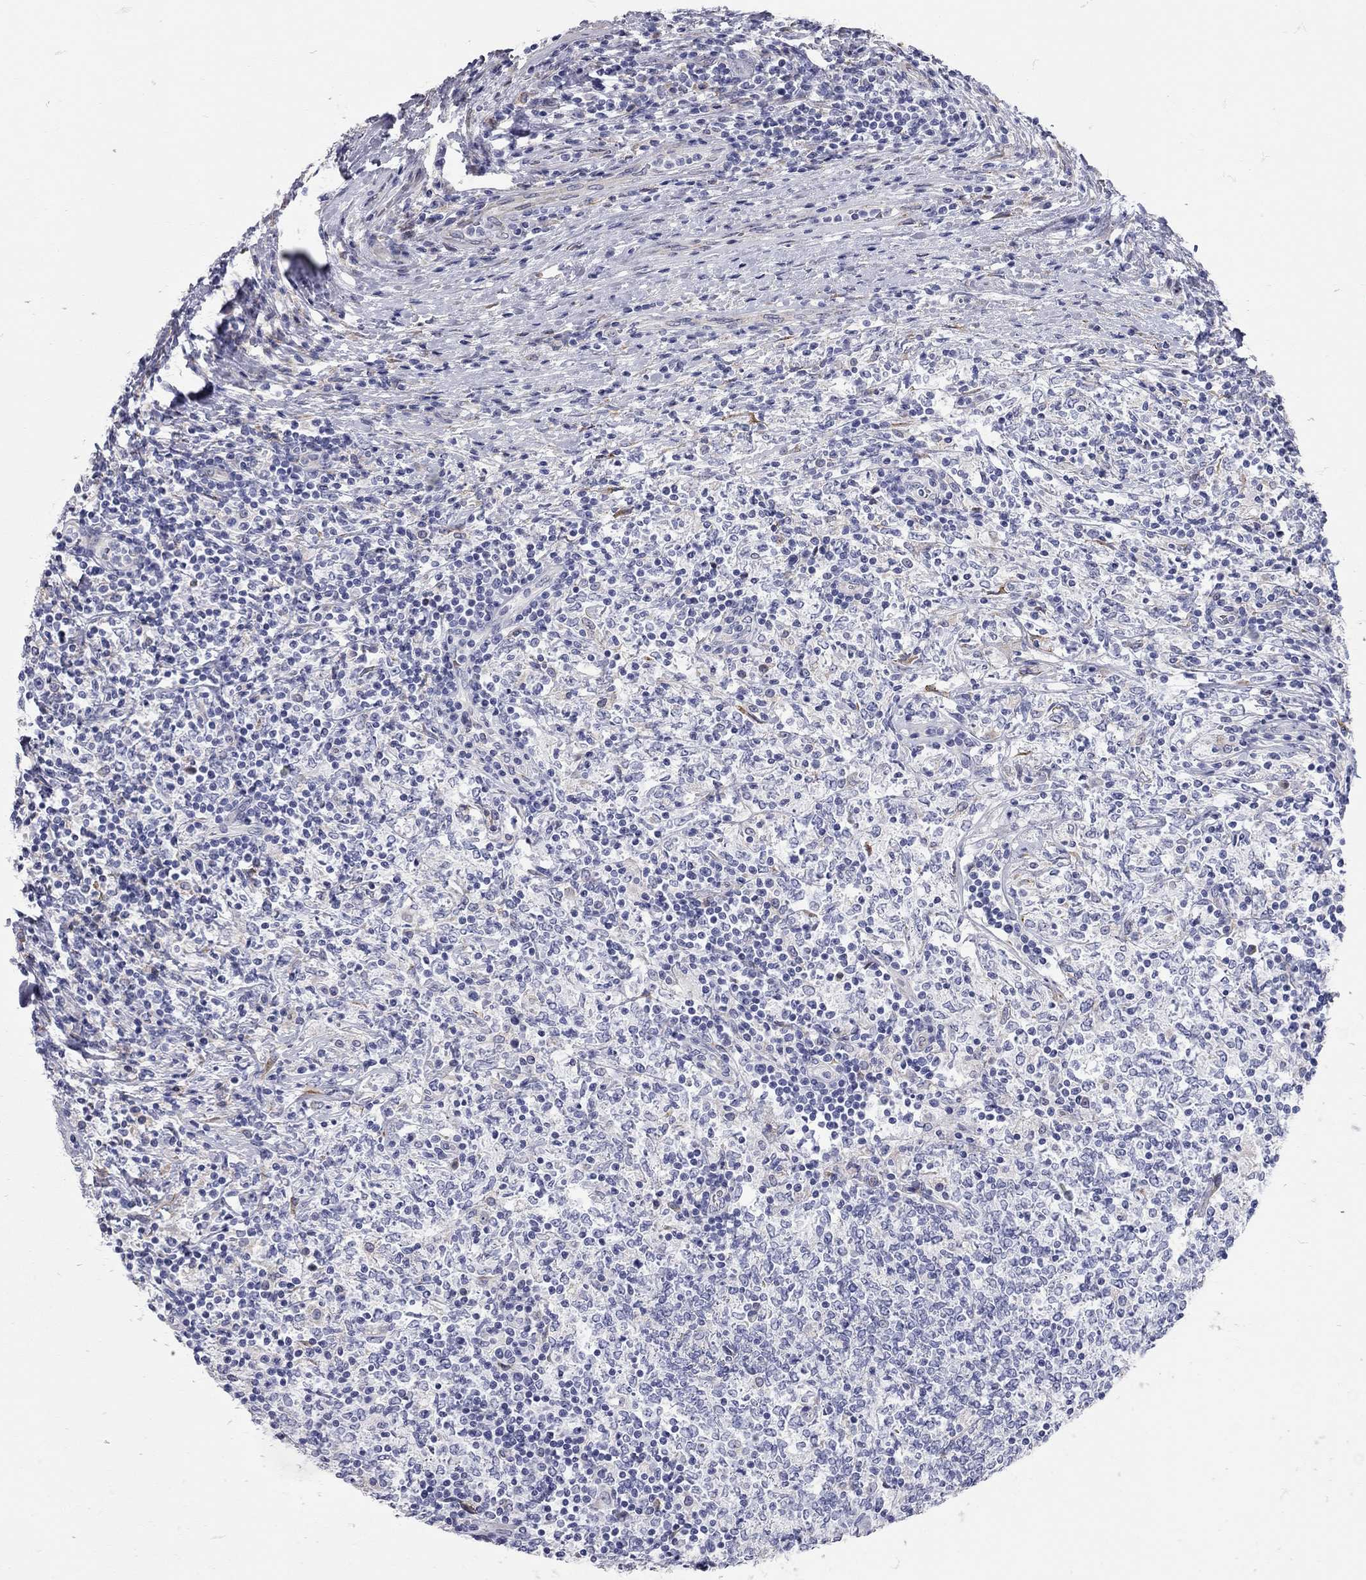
{"staining": {"intensity": "negative", "quantity": "none", "location": "none"}, "tissue": "lymphoma", "cell_type": "Tumor cells", "image_type": "cancer", "snomed": [{"axis": "morphology", "description": "Malignant lymphoma, non-Hodgkin's type, High grade"}, {"axis": "topography", "description": "Lymph node"}], "caption": "DAB immunohistochemical staining of human malignant lymphoma, non-Hodgkin's type (high-grade) shows no significant staining in tumor cells.", "gene": "XAGE2", "patient": {"sex": "female", "age": 84}}